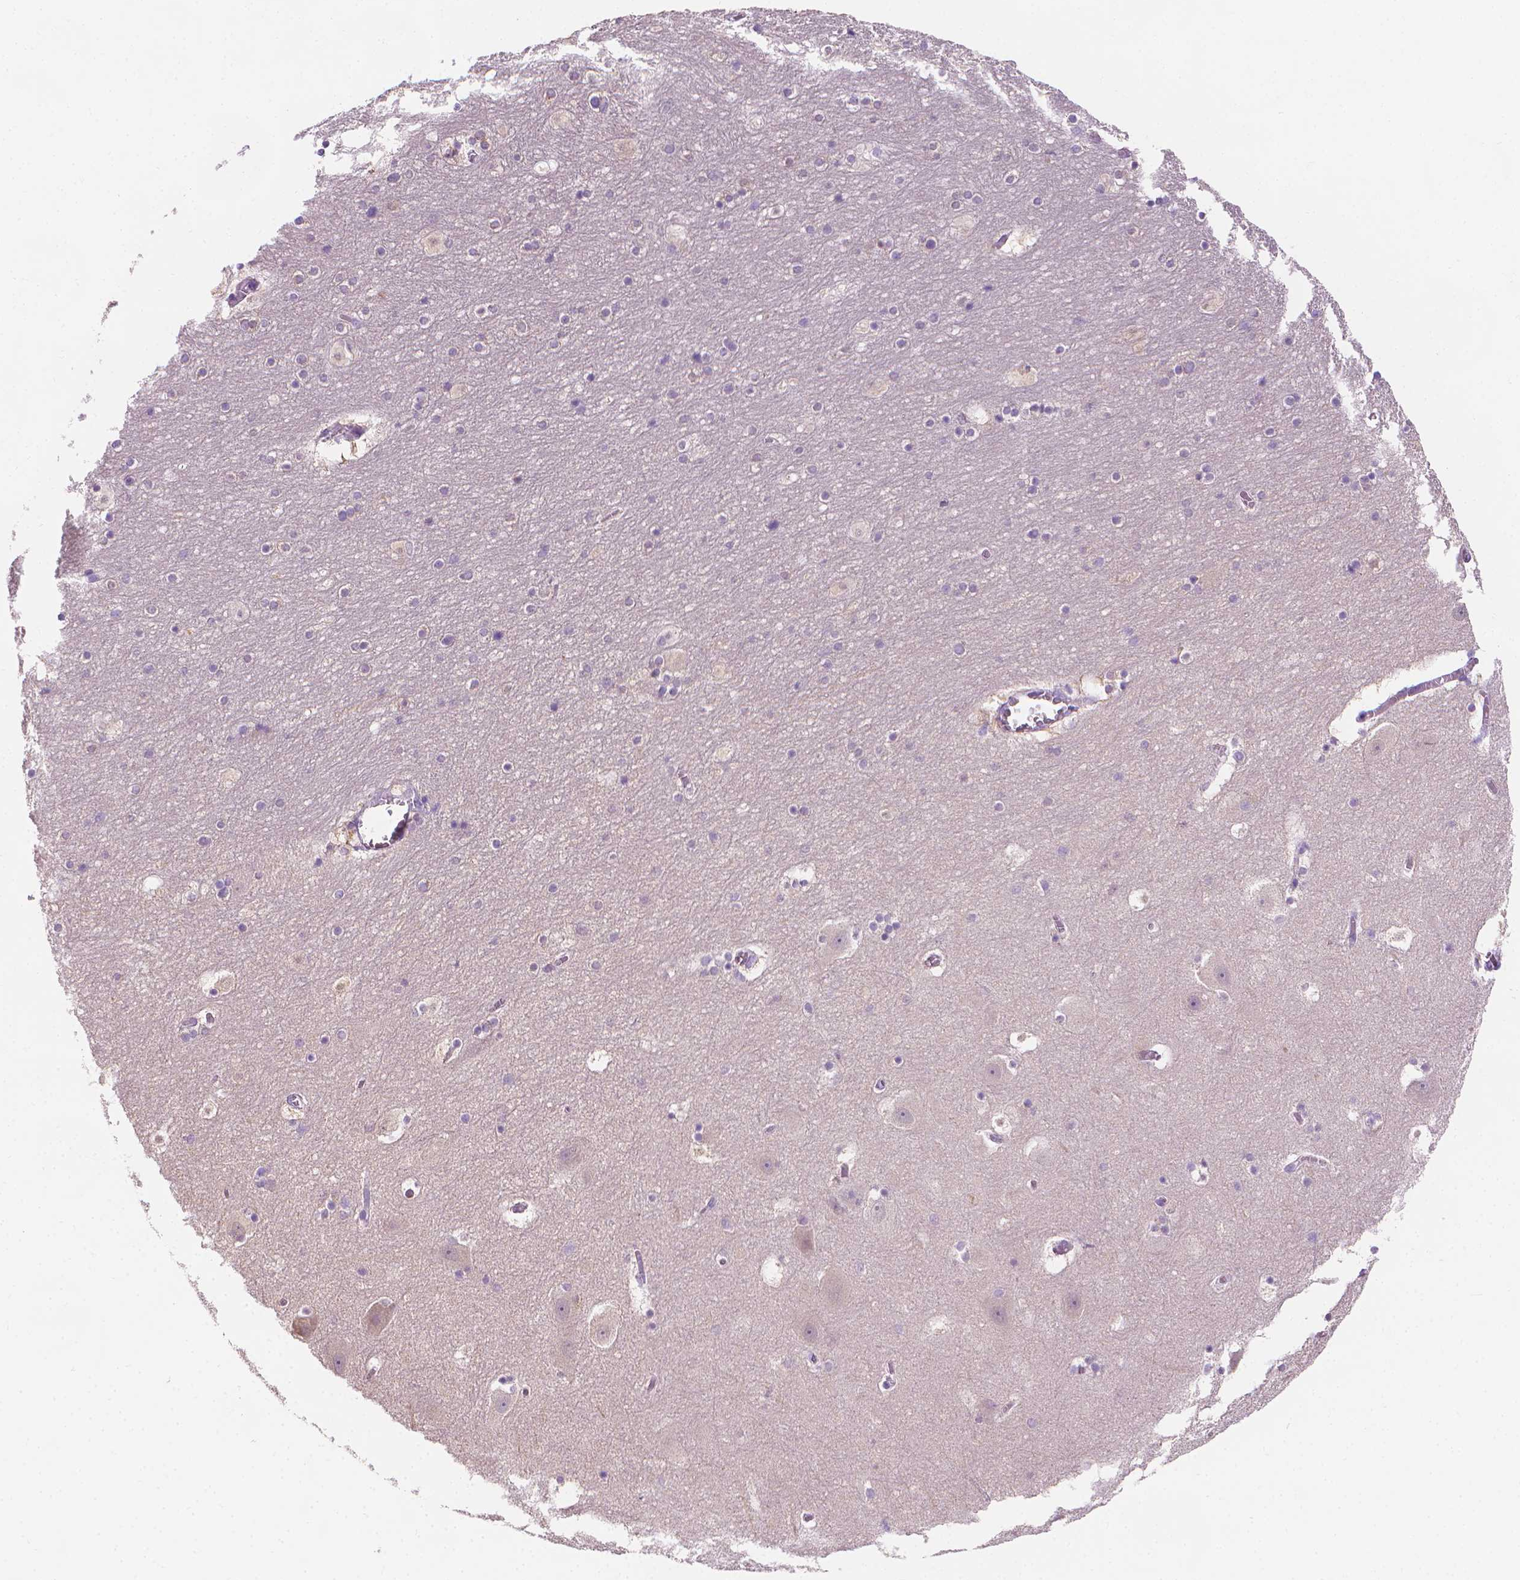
{"staining": {"intensity": "negative", "quantity": "none", "location": "none"}, "tissue": "hippocampus", "cell_type": "Glial cells", "image_type": "normal", "snomed": [{"axis": "morphology", "description": "Normal tissue, NOS"}, {"axis": "topography", "description": "Hippocampus"}], "caption": "Immunohistochemistry (IHC) of benign hippocampus exhibits no expression in glial cells. Brightfield microscopy of immunohistochemistry stained with DAB (3,3'-diaminobenzidine) (brown) and hematoxylin (blue), captured at high magnification.", "gene": "FASN", "patient": {"sex": "male", "age": 45}}